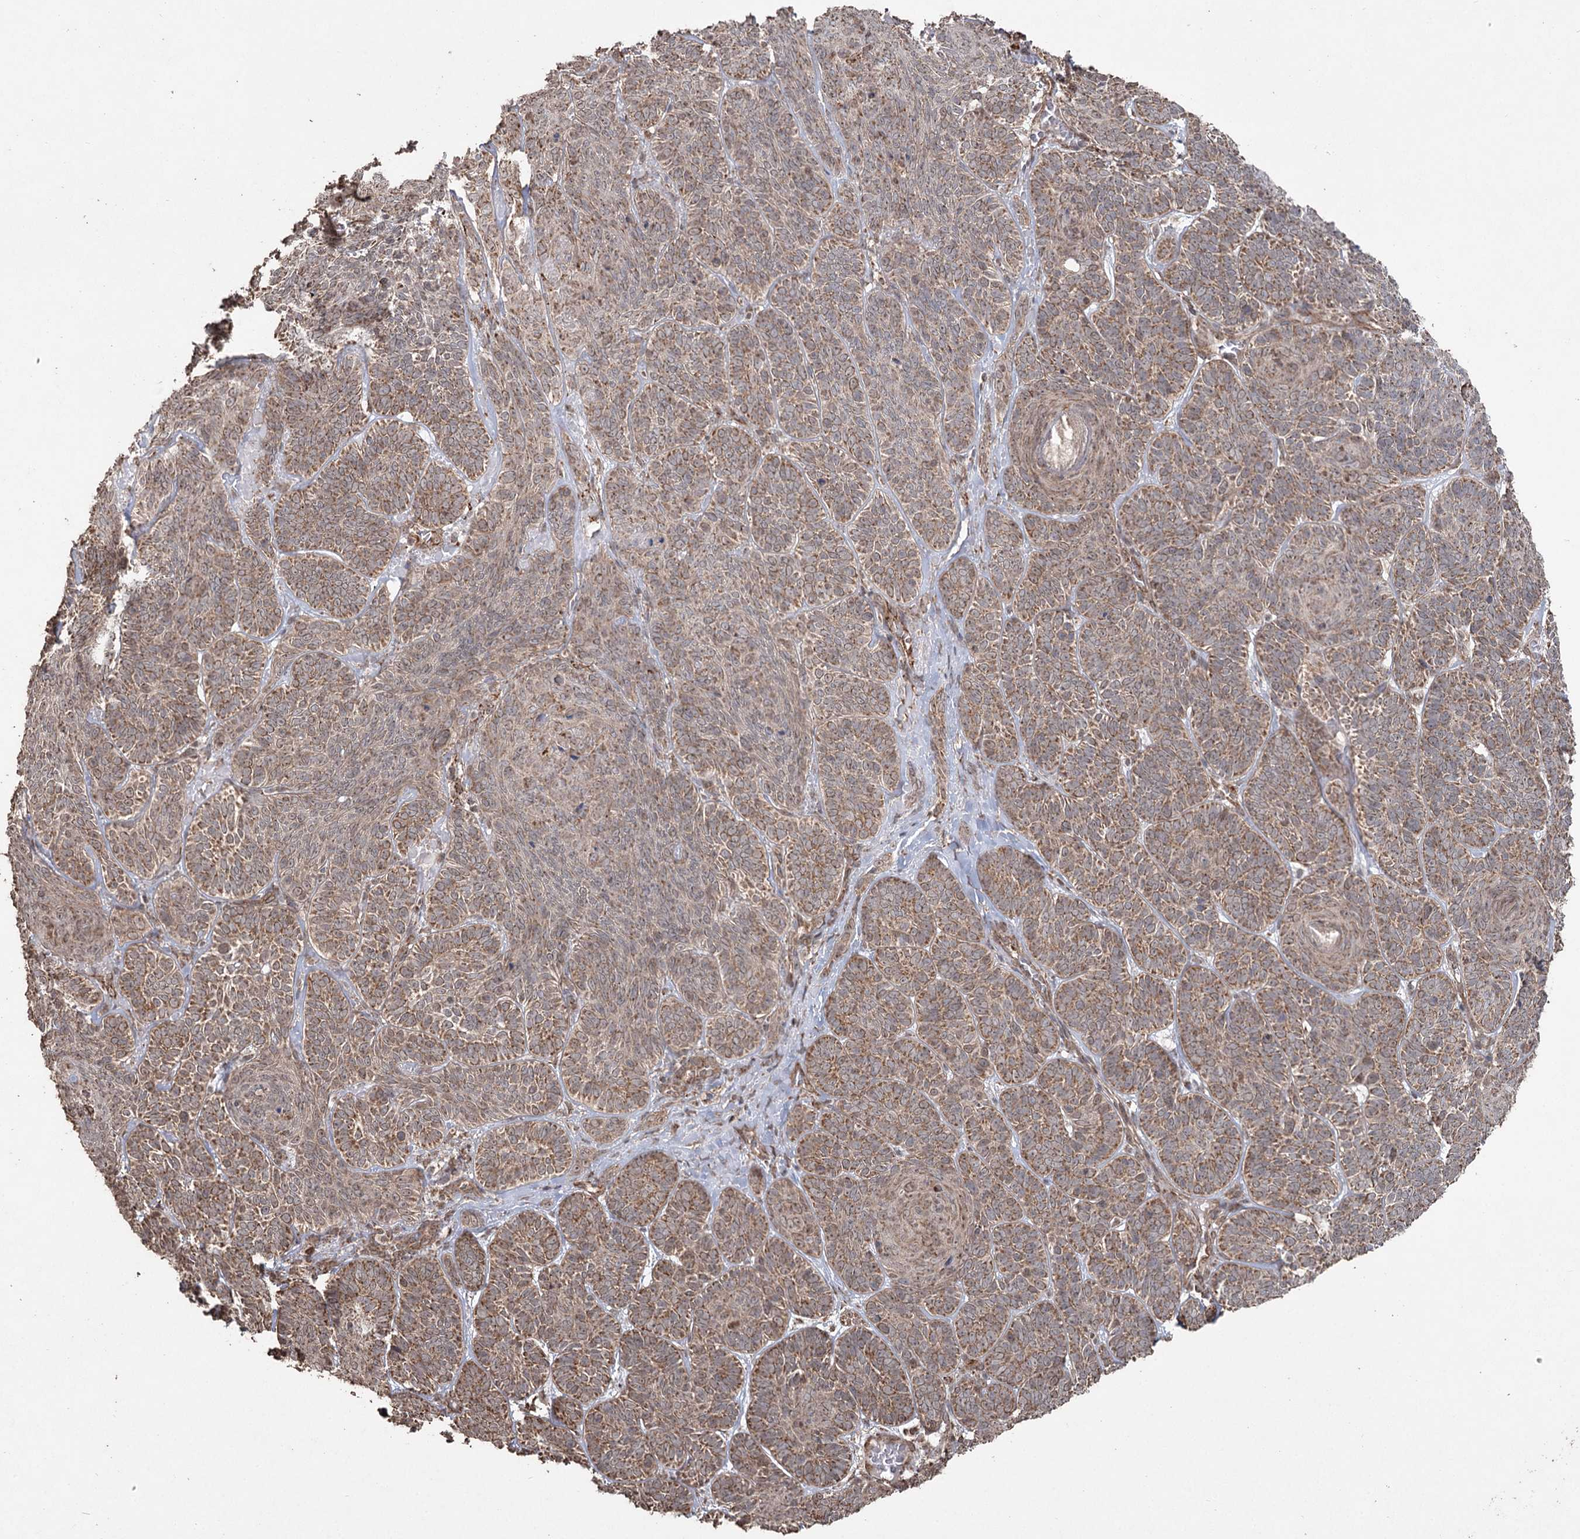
{"staining": {"intensity": "moderate", "quantity": ">75%", "location": "cytoplasmic/membranous"}, "tissue": "skin cancer", "cell_type": "Tumor cells", "image_type": "cancer", "snomed": [{"axis": "morphology", "description": "Basal cell carcinoma"}, {"axis": "topography", "description": "Skin"}], "caption": "Human skin basal cell carcinoma stained with a brown dye reveals moderate cytoplasmic/membranous positive expression in about >75% of tumor cells.", "gene": "SLF2", "patient": {"sex": "male", "age": 85}}